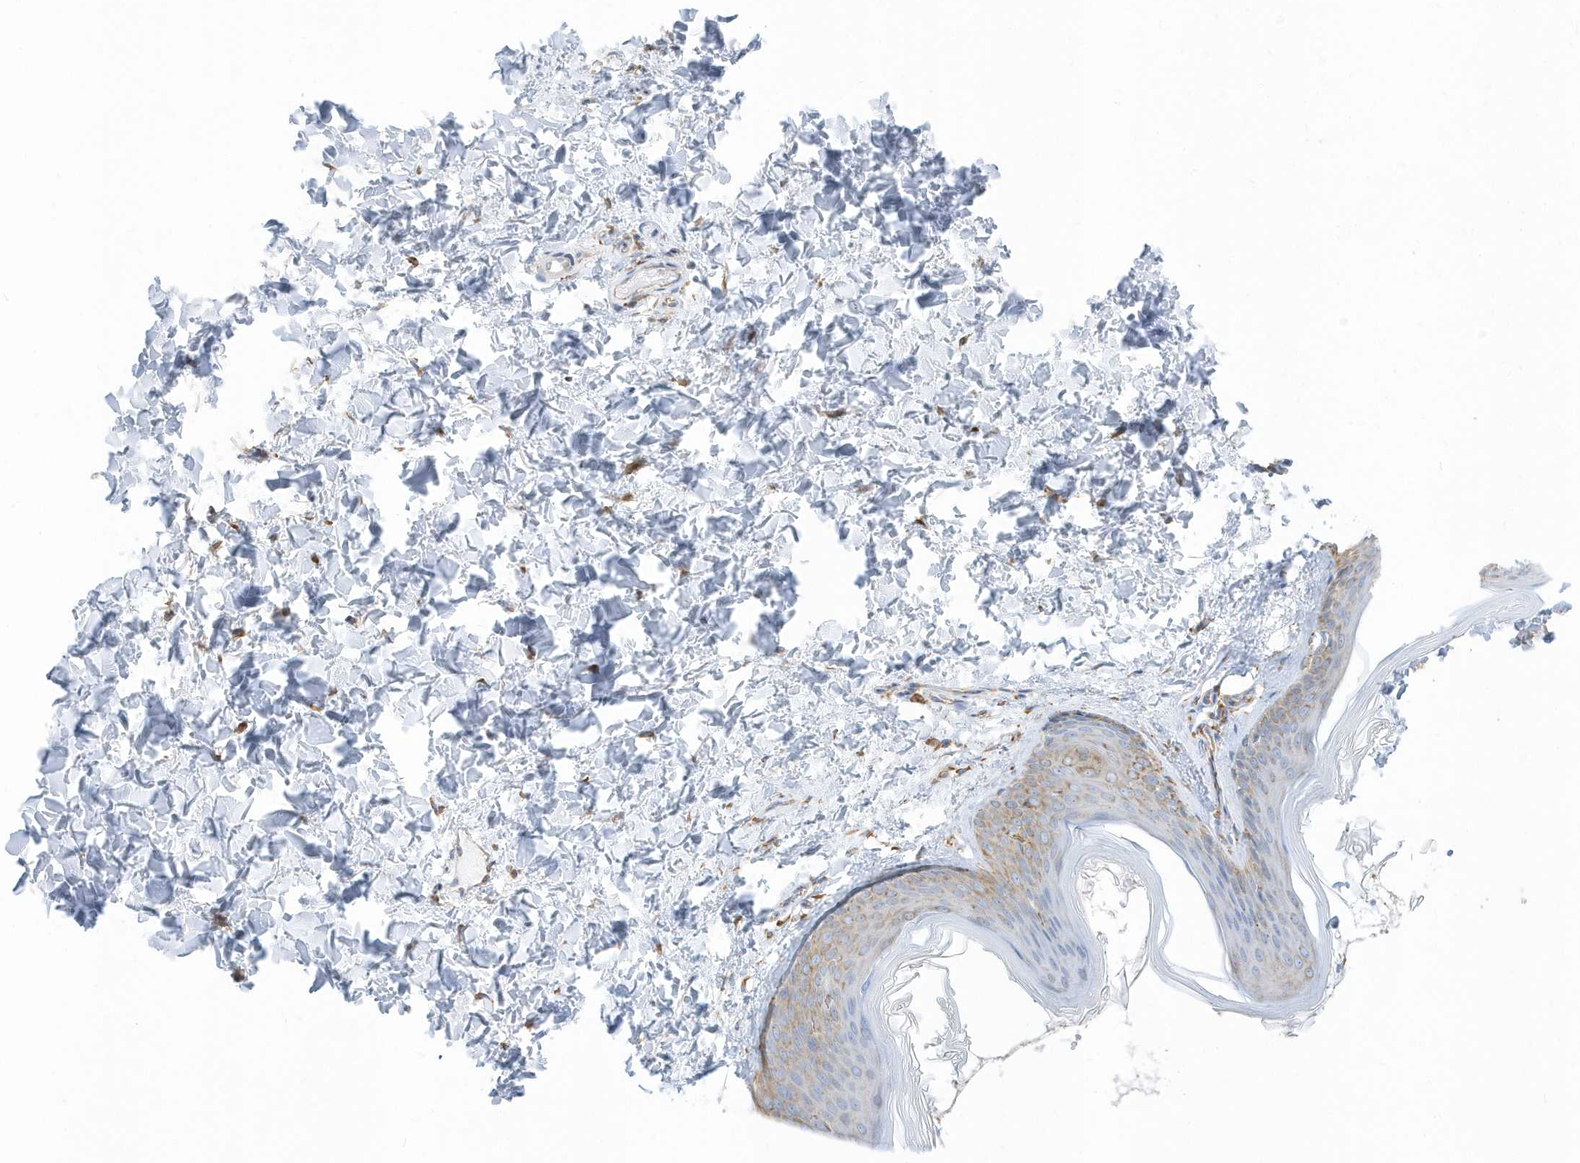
{"staining": {"intensity": "moderate", "quantity": ">75%", "location": "cytoplasmic/membranous"}, "tissue": "skin", "cell_type": "Fibroblasts", "image_type": "normal", "snomed": [{"axis": "morphology", "description": "Normal tissue, NOS"}, {"axis": "topography", "description": "Skin"}], "caption": "Immunohistochemistry of benign skin displays medium levels of moderate cytoplasmic/membranous expression in approximately >75% of fibroblasts.", "gene": "PDIA6", "patient": {"sex": "female", "age": 27}}